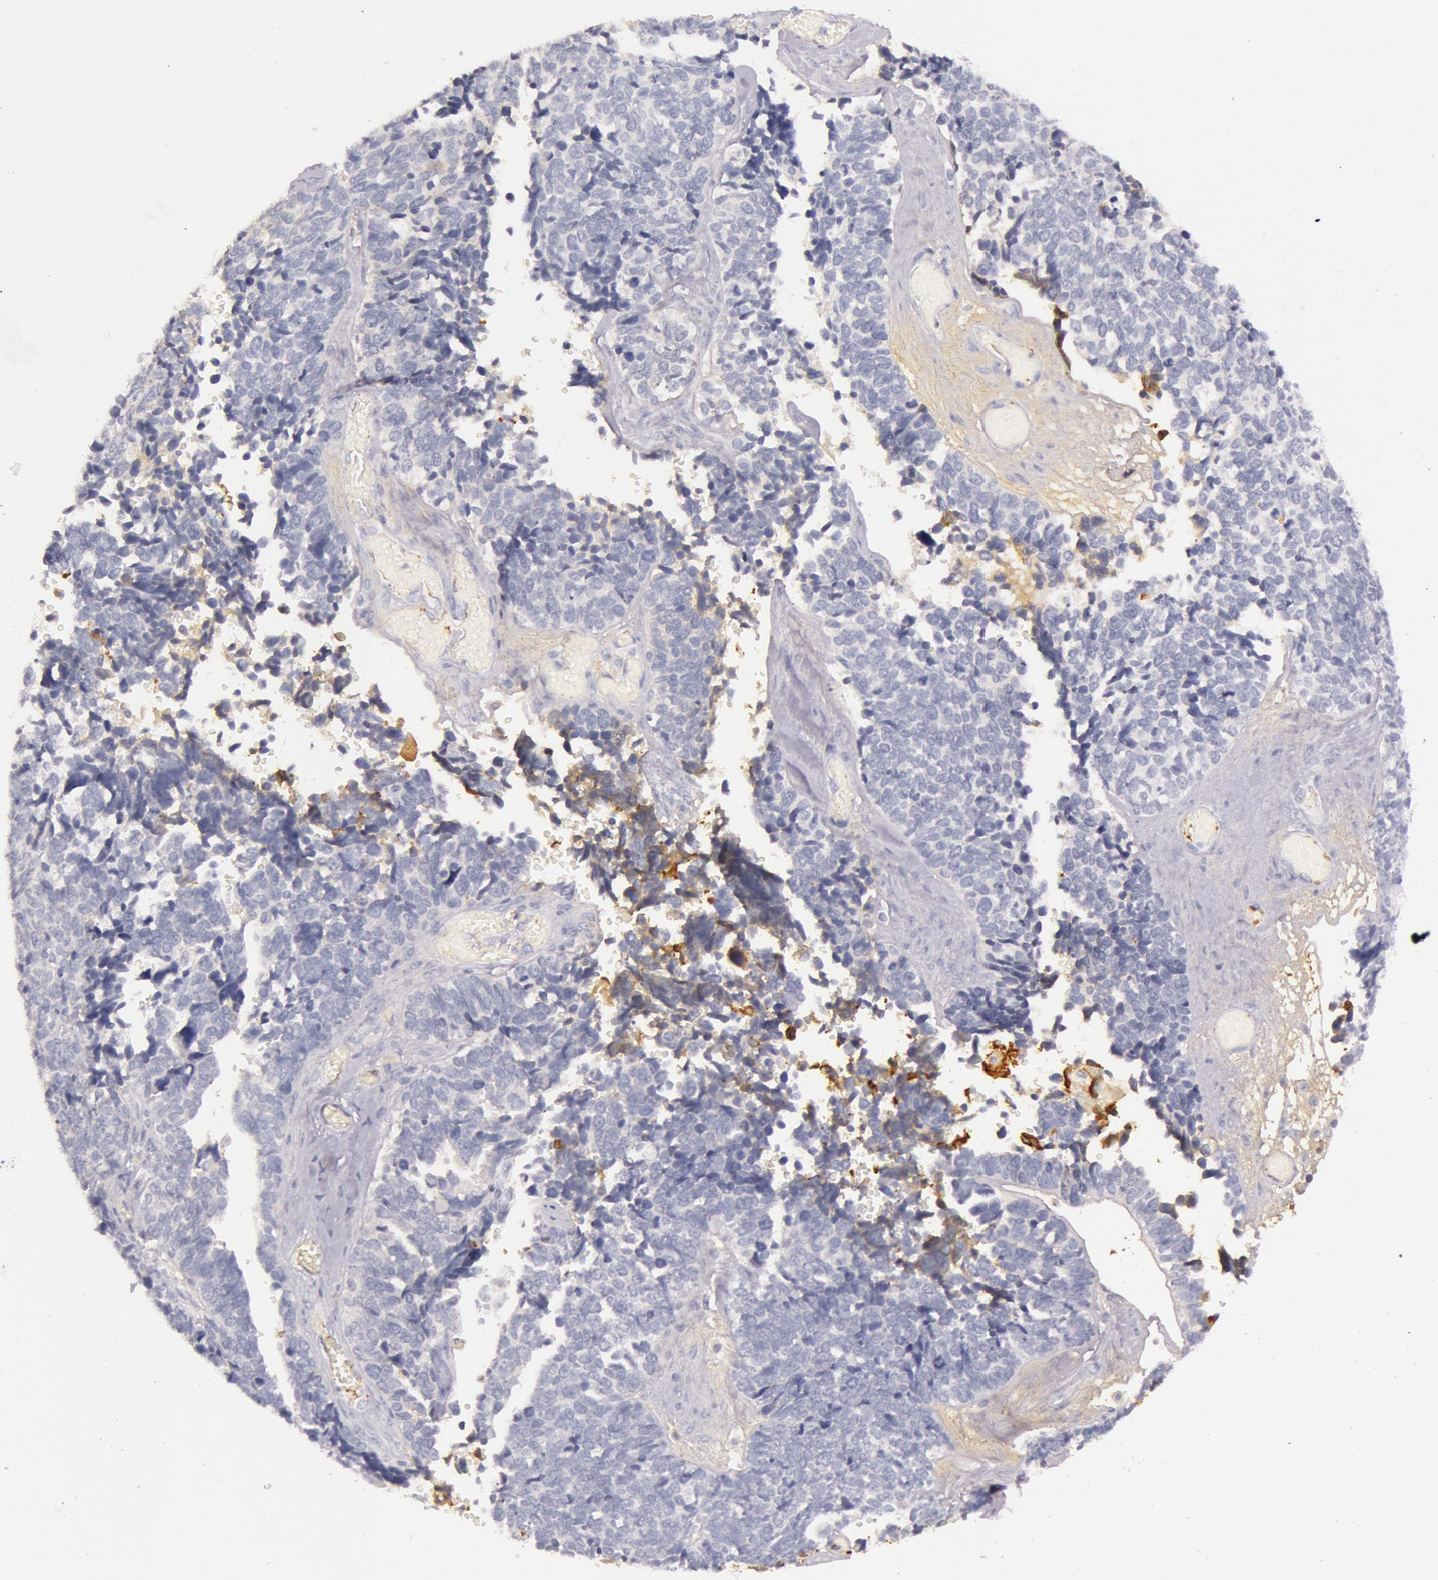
{"staining": {"intensity": "negative", "quantity": "none", "location": "none"}, "tissue": "ovarian cancer", "cell_type": "Tumor cells", "image_type": "cancer", "snomed": [{"axis": "morphology", "description": "Cystadenocarcinoma, serous, NOS"}, {"axis": "topography", "description": "Ovary"}], "caption": "Immunohistochemistry (IHC) micrograph of neoplastic tissue: serous cystadenocarcinoma (ovarian) stained with DAB (3,3'-diaminobenzidine) demonstrates no significant protein staining in tumor cells.", "gene": "C4BPA", "patient": {"sex": "female", "age": 77}}